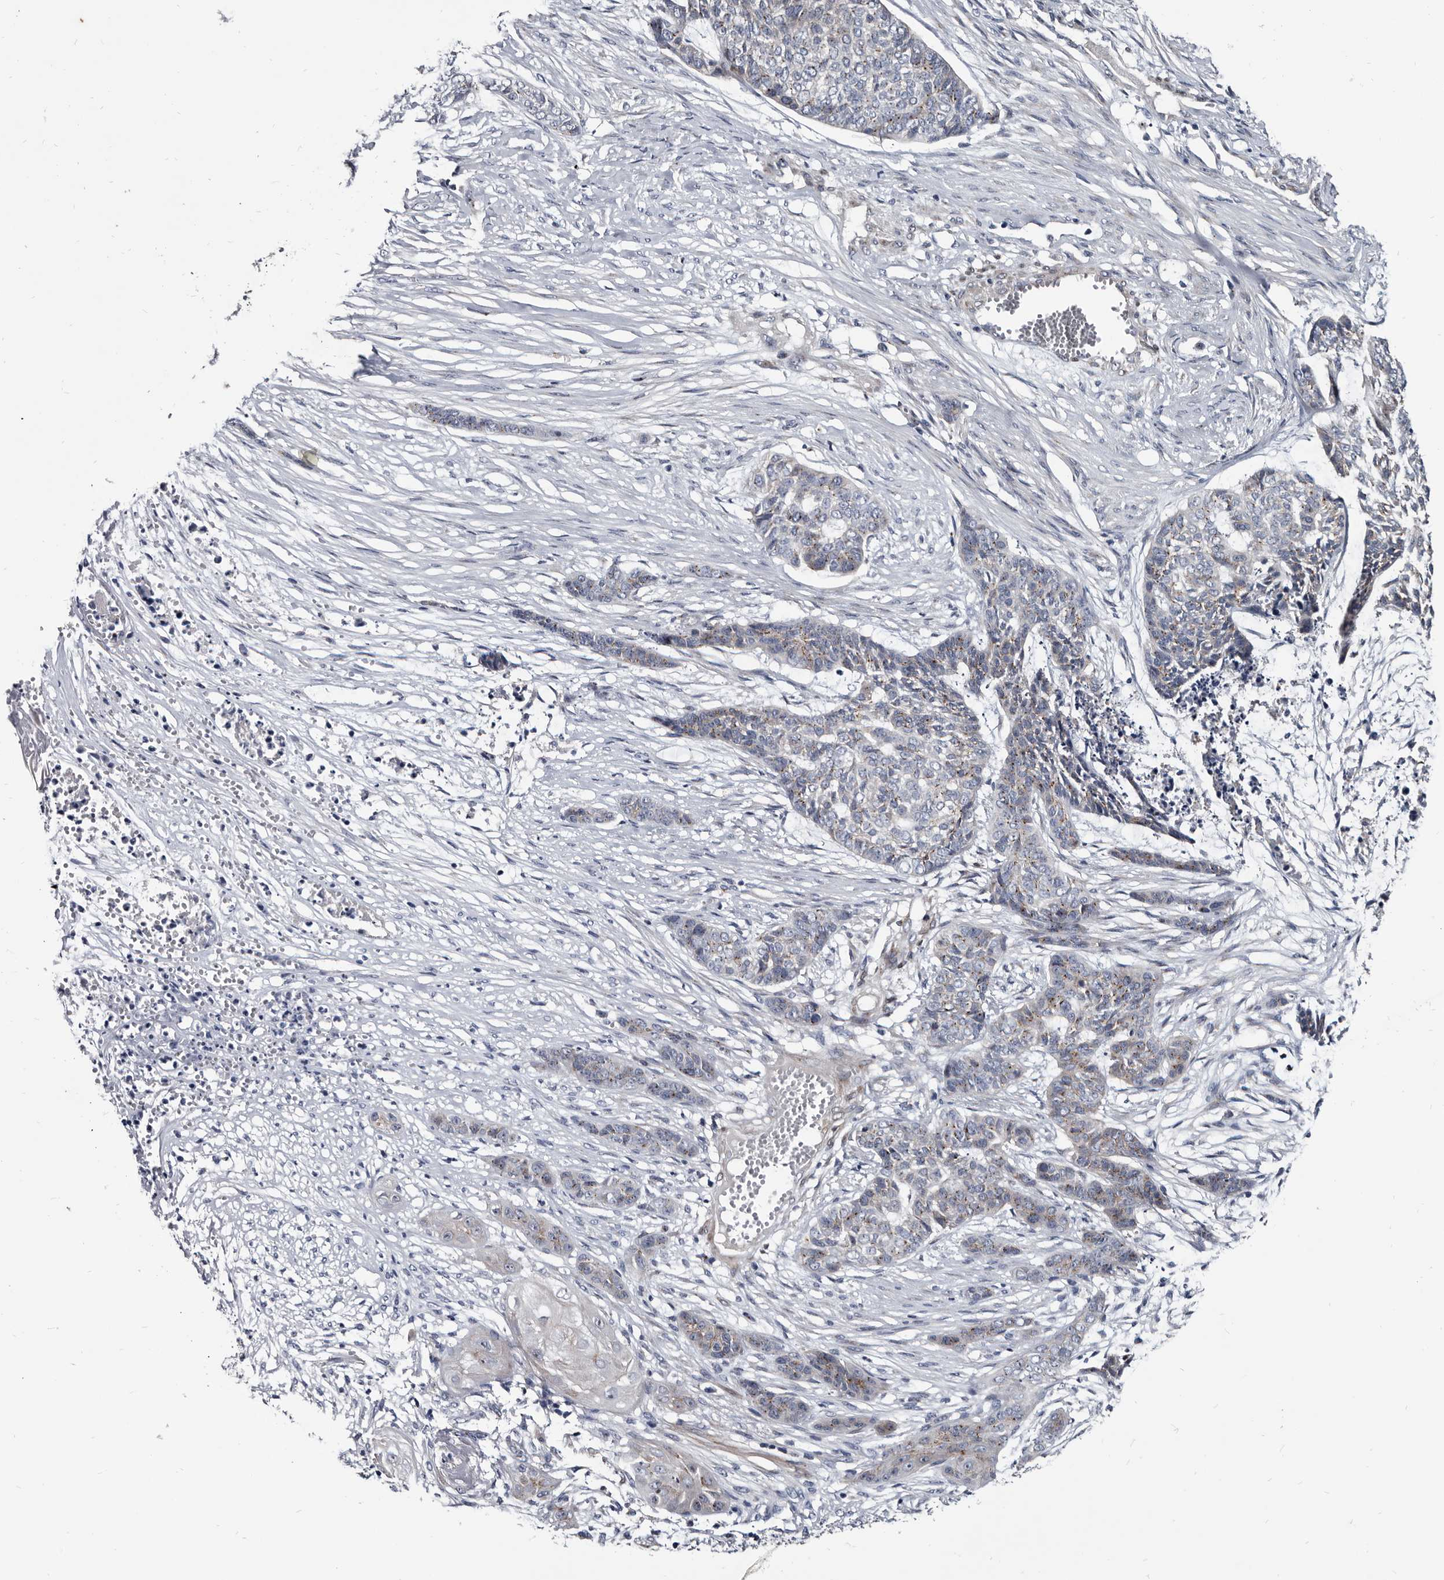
{"staining": {"intensity": "moderate", "quantity": "25%-75%", "location": "cytoplasmic/membranous"}, "tissue": "skin cancer", "cell_type": "Tumor cells", "image_type": "cancer", "snomed": [{"axis": "morphology", "description": "Basal cell carcinoma"}, {"axis": "topography", "description": "Skin"}], "caption": "An image of basal cell carcinoma (skin) stained for a protein demonstrates moderate cytoplasmic/membranous brown staining in tumor cells.", "gene": "PRSS8", "patient": {"sex": "female", "age": 64}}